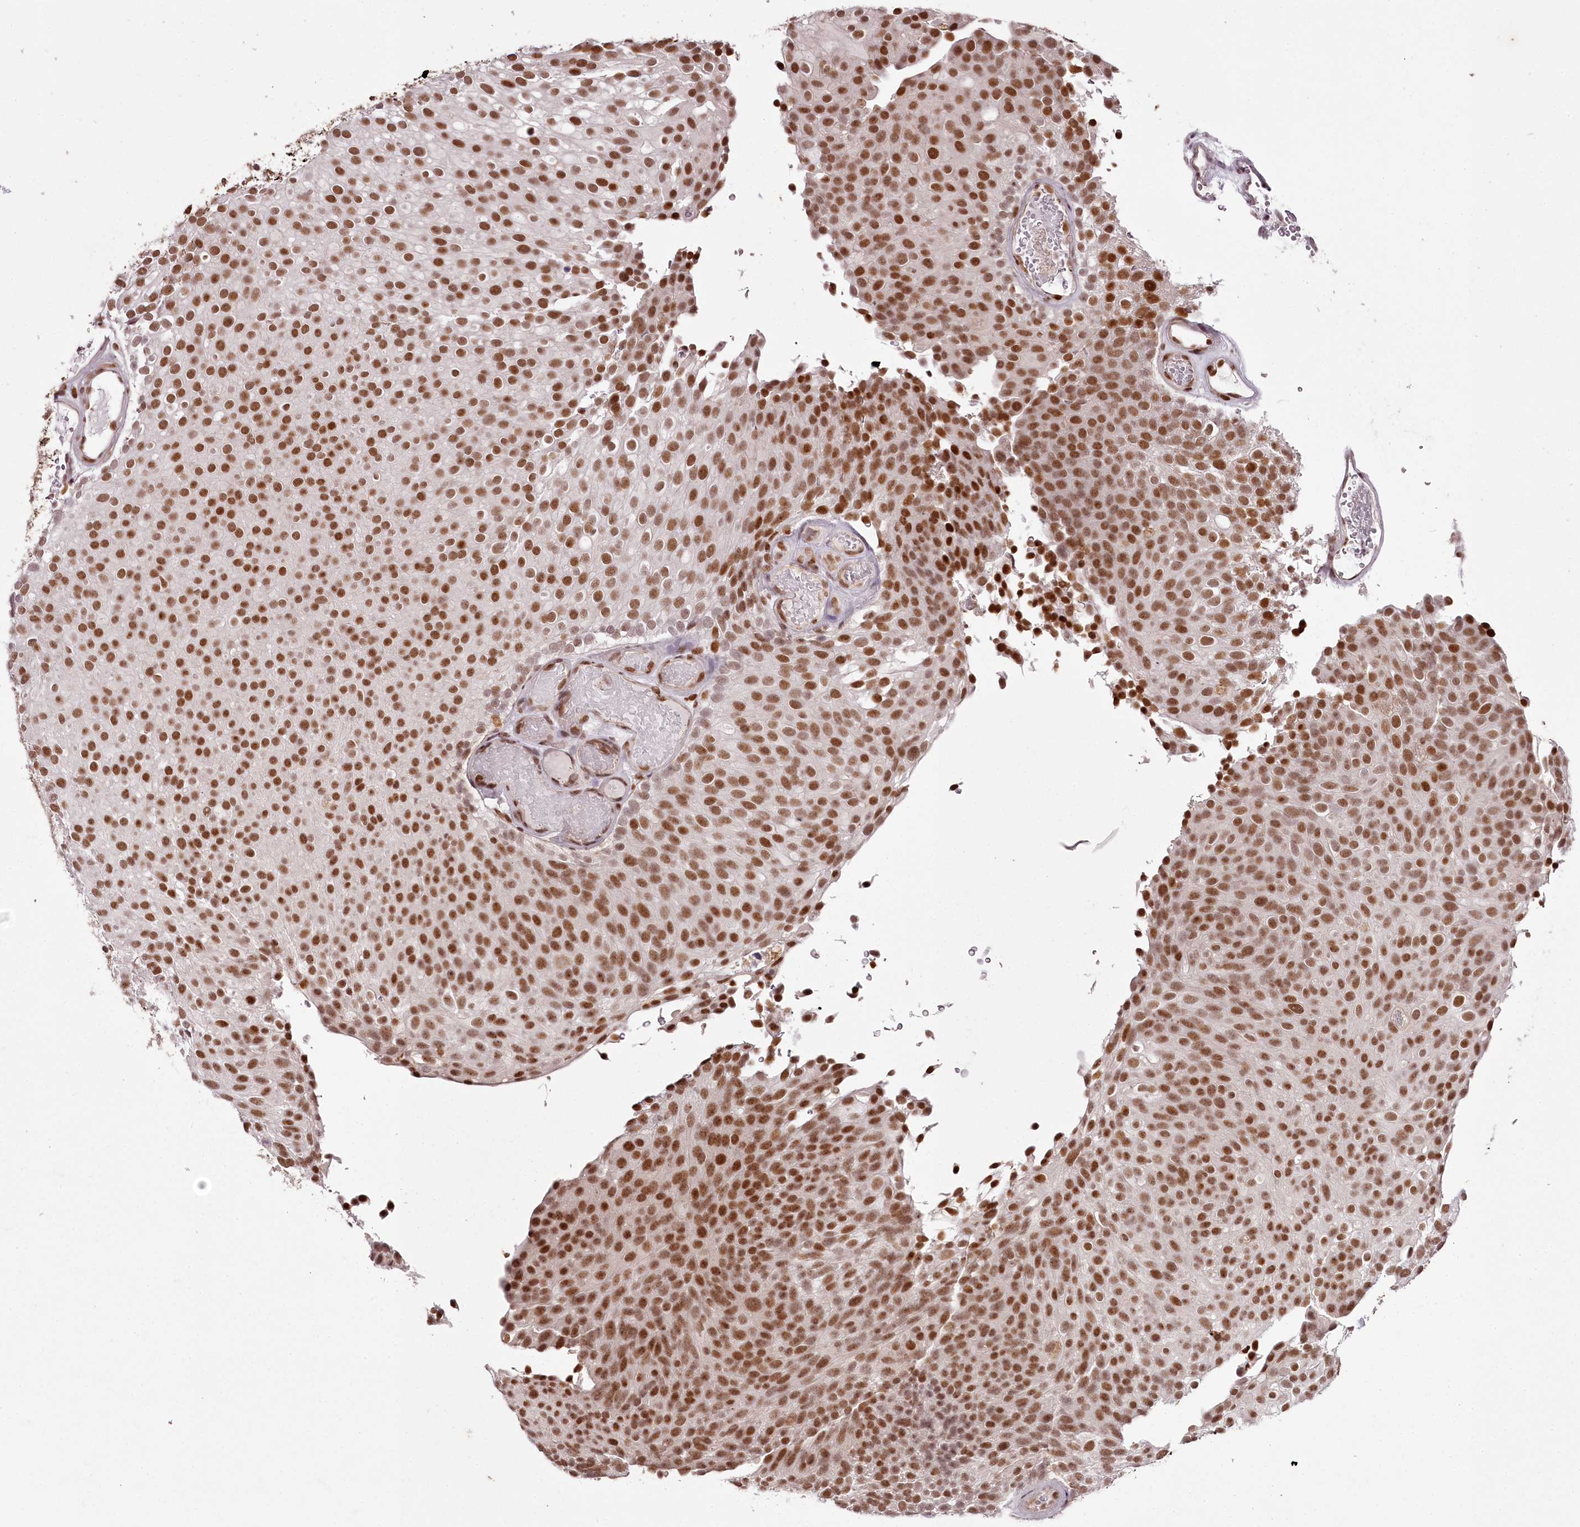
{"staining": {"intensity": "strong", "quantity": ">75%", "location": "nuclear"}, "tissue": "urothelial cancer", "cell_type": "Tumor cells", "image_type": "cancer", "snomed": [{"axis": "morphology", "description": "Urothelial carcinoma, Low grade"}, {"axis": "topography", "description": "Urinary bladder"}], "caption": "Human urothelial cancer stained for a protein (brown) shows strong nuclear positive staining in approximately >75% of tumor cells.", "gene": "PSPC1", "patient": {"sex": "male", "age": 78}}